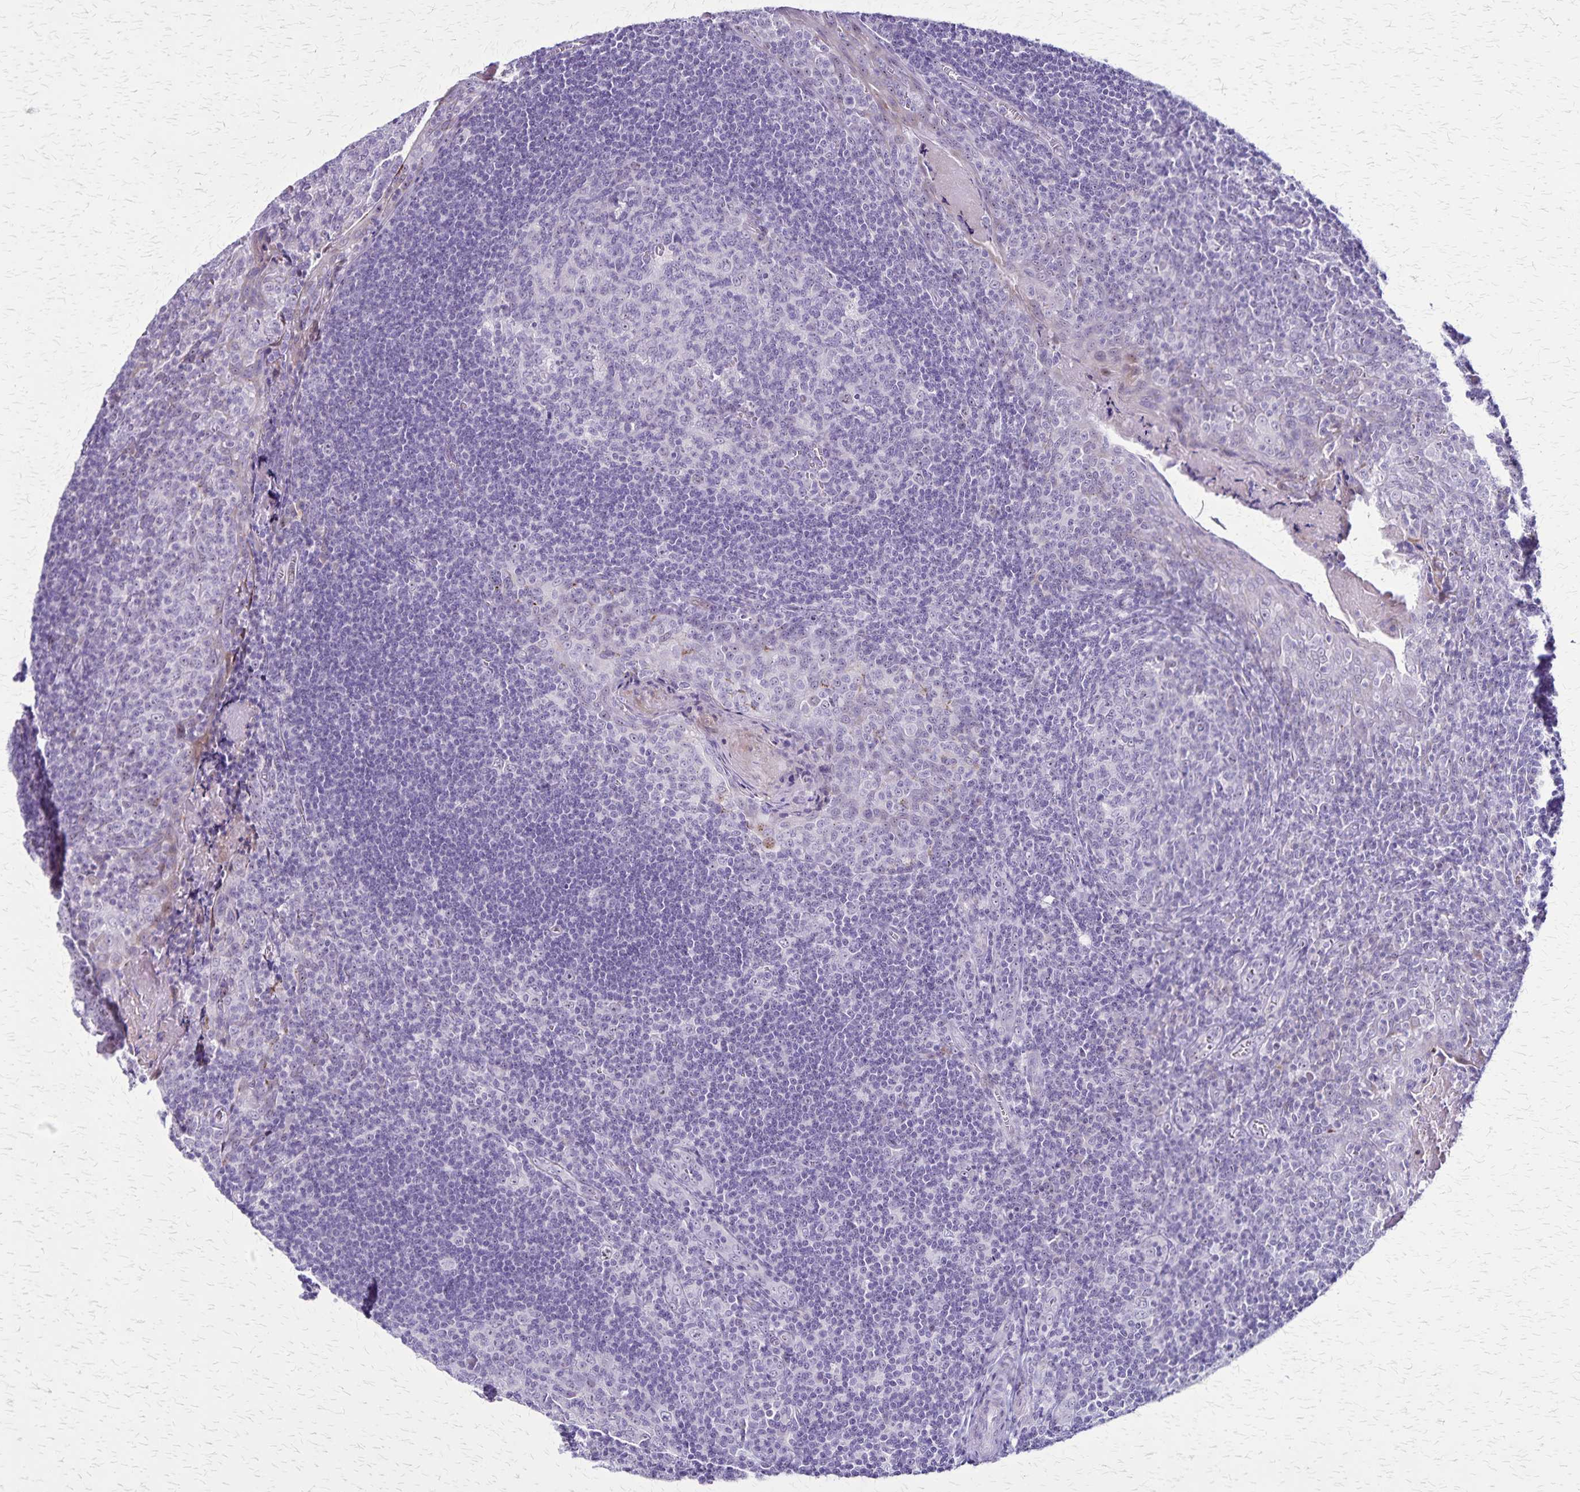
{"staining": {"intensity": "negative", "quantity": "none", "location": "none"}, "tissue": "tonsil", "cell_type": "Germinal center cells", "image_type": "normal", "snomed": [{"axis": "morphology", "description": "Normal tissue, NOS"}, {"axis": "morphology", "description": "Inflammation, NOS"}, {"axis": "topography", "description": "Tonsil"}], "caption": "Benign tonsil was stained to show a protein in brown. There is no significant expression in germinal center cells. (DAB IHC with hematoxylin counter stain).", "gene": "OR51B5", "patient": {"sex": "female", "age": 31}}